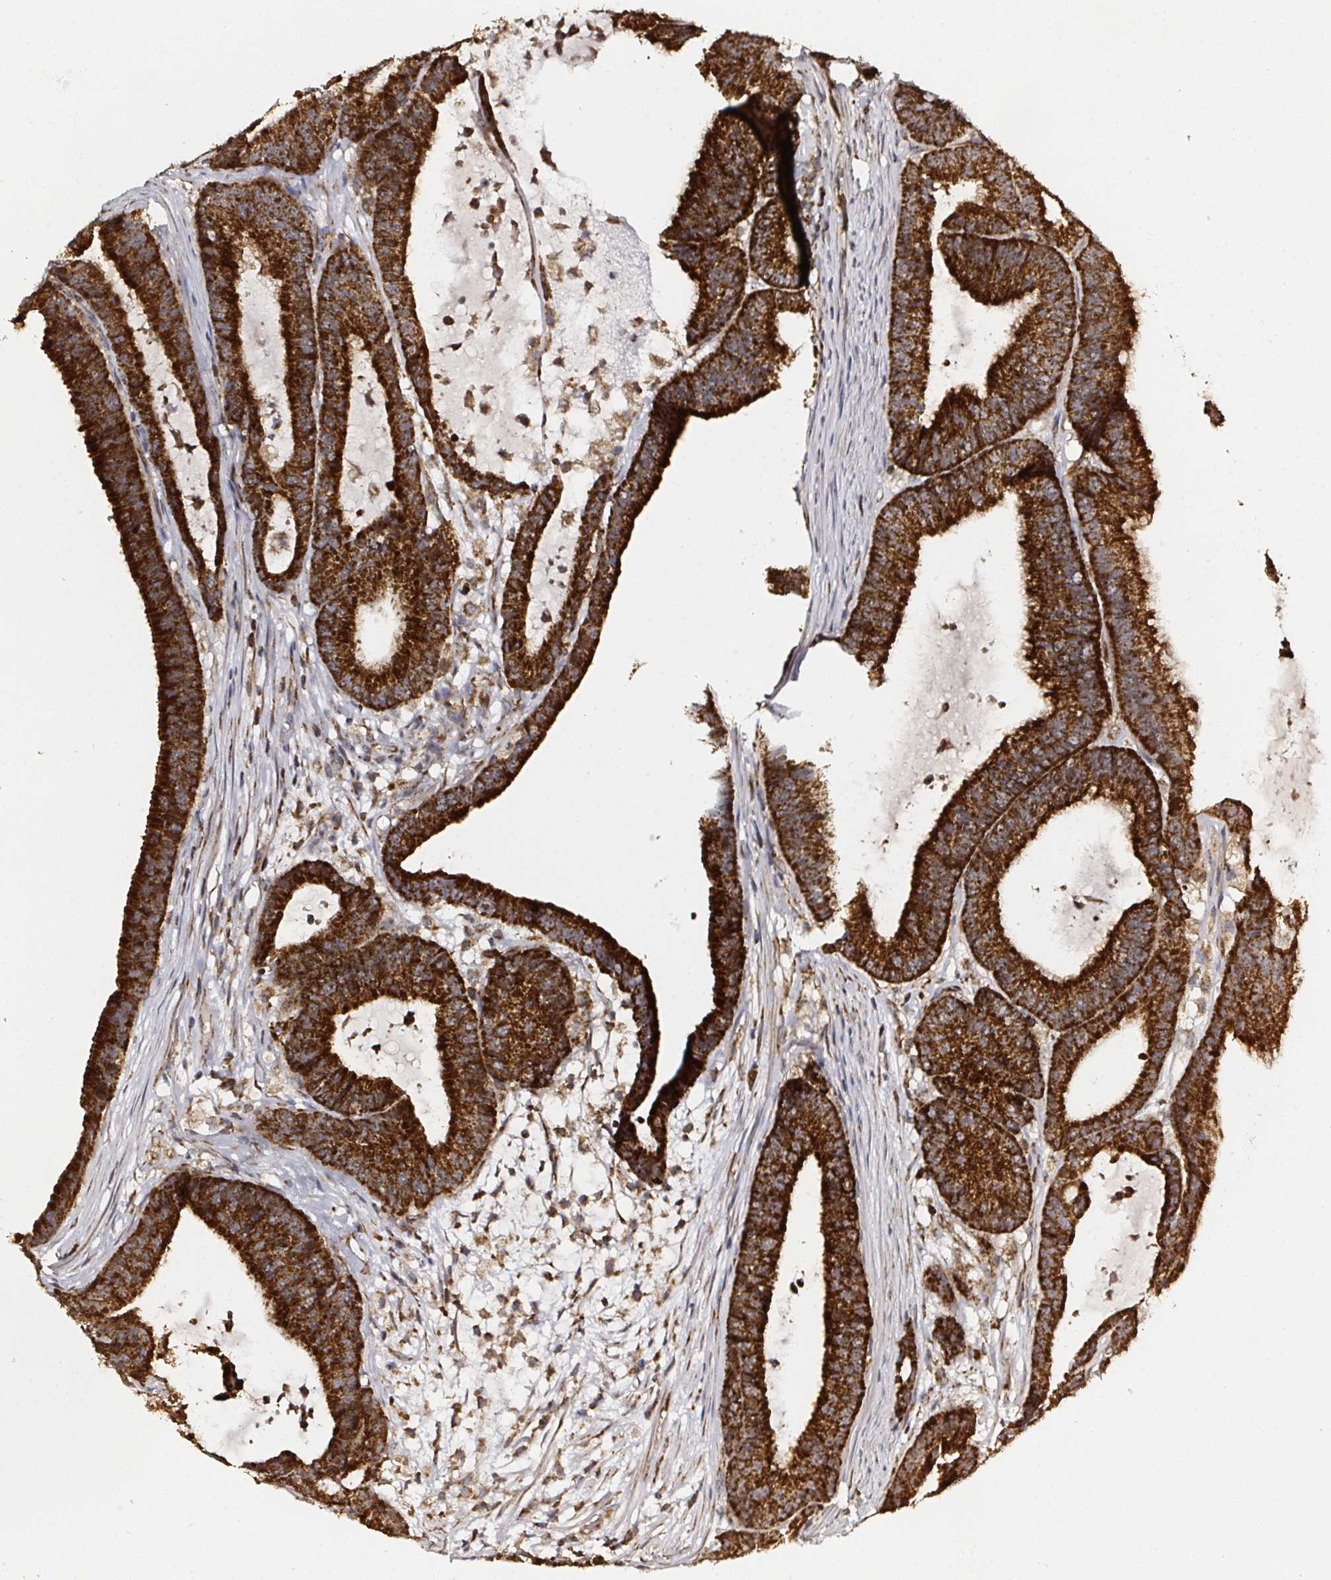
{"staining": {"intensity": "strong", "quantity": ">75%", "location": "cytoplasmic/membranous"}, "tissue": "colorectal cancer", "cell_type": "Tumor cells", "image_type": "cancer", "snomed": [{"axis": "morphology", "description": "Adenocarcinoma, NOS"}, {"axis": "topography", "description": "Colon"}], "caption": "A histopathology image of human colorectal cancer stained for a protein reveals strong cytoplasmic/membranous brown staining in tumor cells.", "gene": "ATAD3B", "patient": {"sex": "female", "age": 78}}